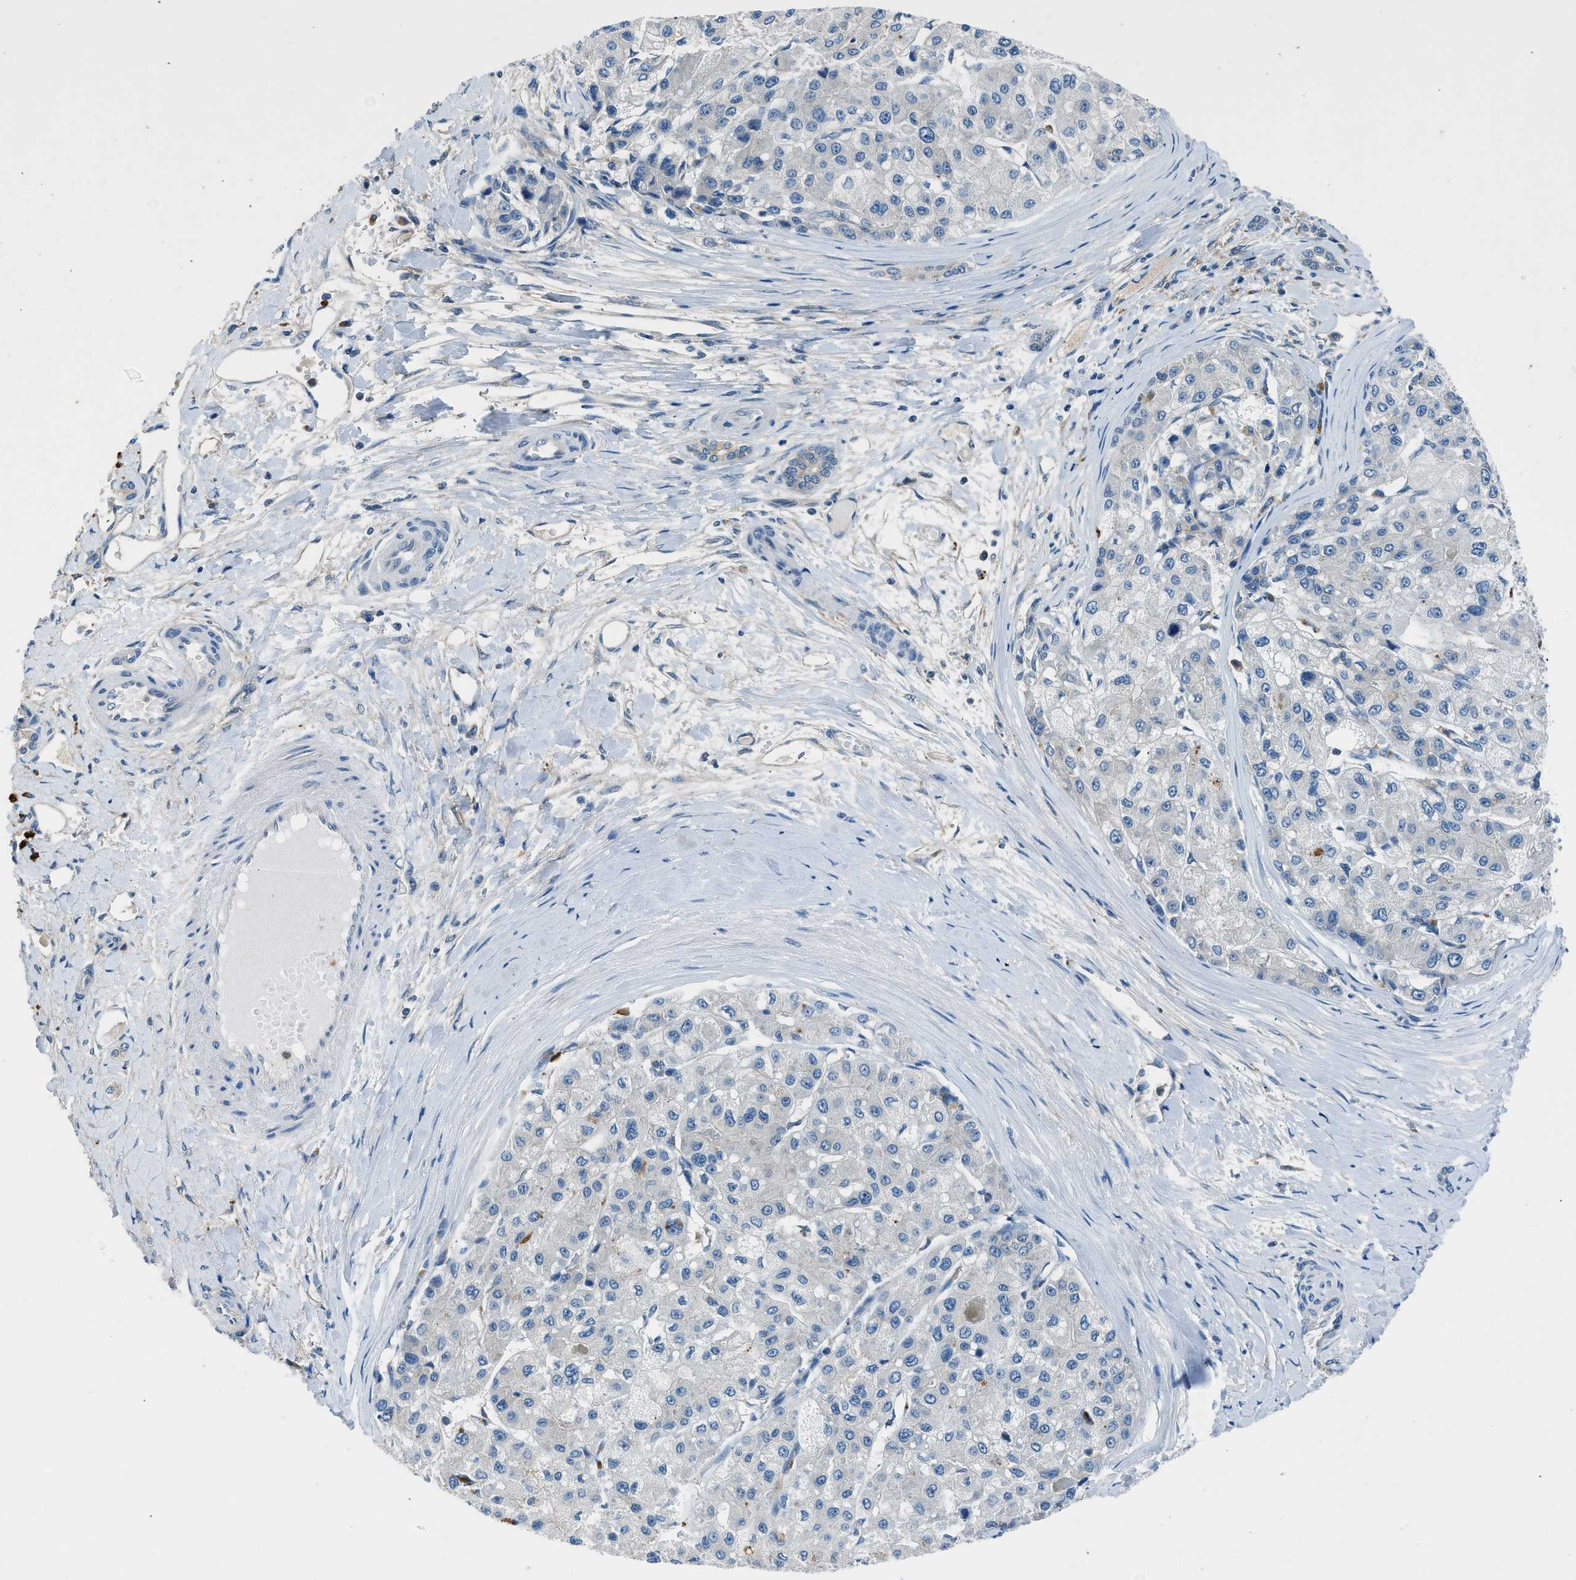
{"staining": {"intensity": "negative", "quantity": "none", "location": "none"}, "tissue": "liver cancer", "cell_type": "Tumor cells", "image_type": "cancer", "snomed": [{"axis": "morphology", "description": "Carcinoma, Hepatocellular, NOS"}, {"axis": "topography", "description": "Liver"}], "caption": "Immunohistochemical staining of liver cancer (hepatocellular carcinoma) displays no significant positivity in tumor cells. (DAB IHC, high magnification).", "gene": "BMP1", "patient": {"sex": "male", "age": 80}}